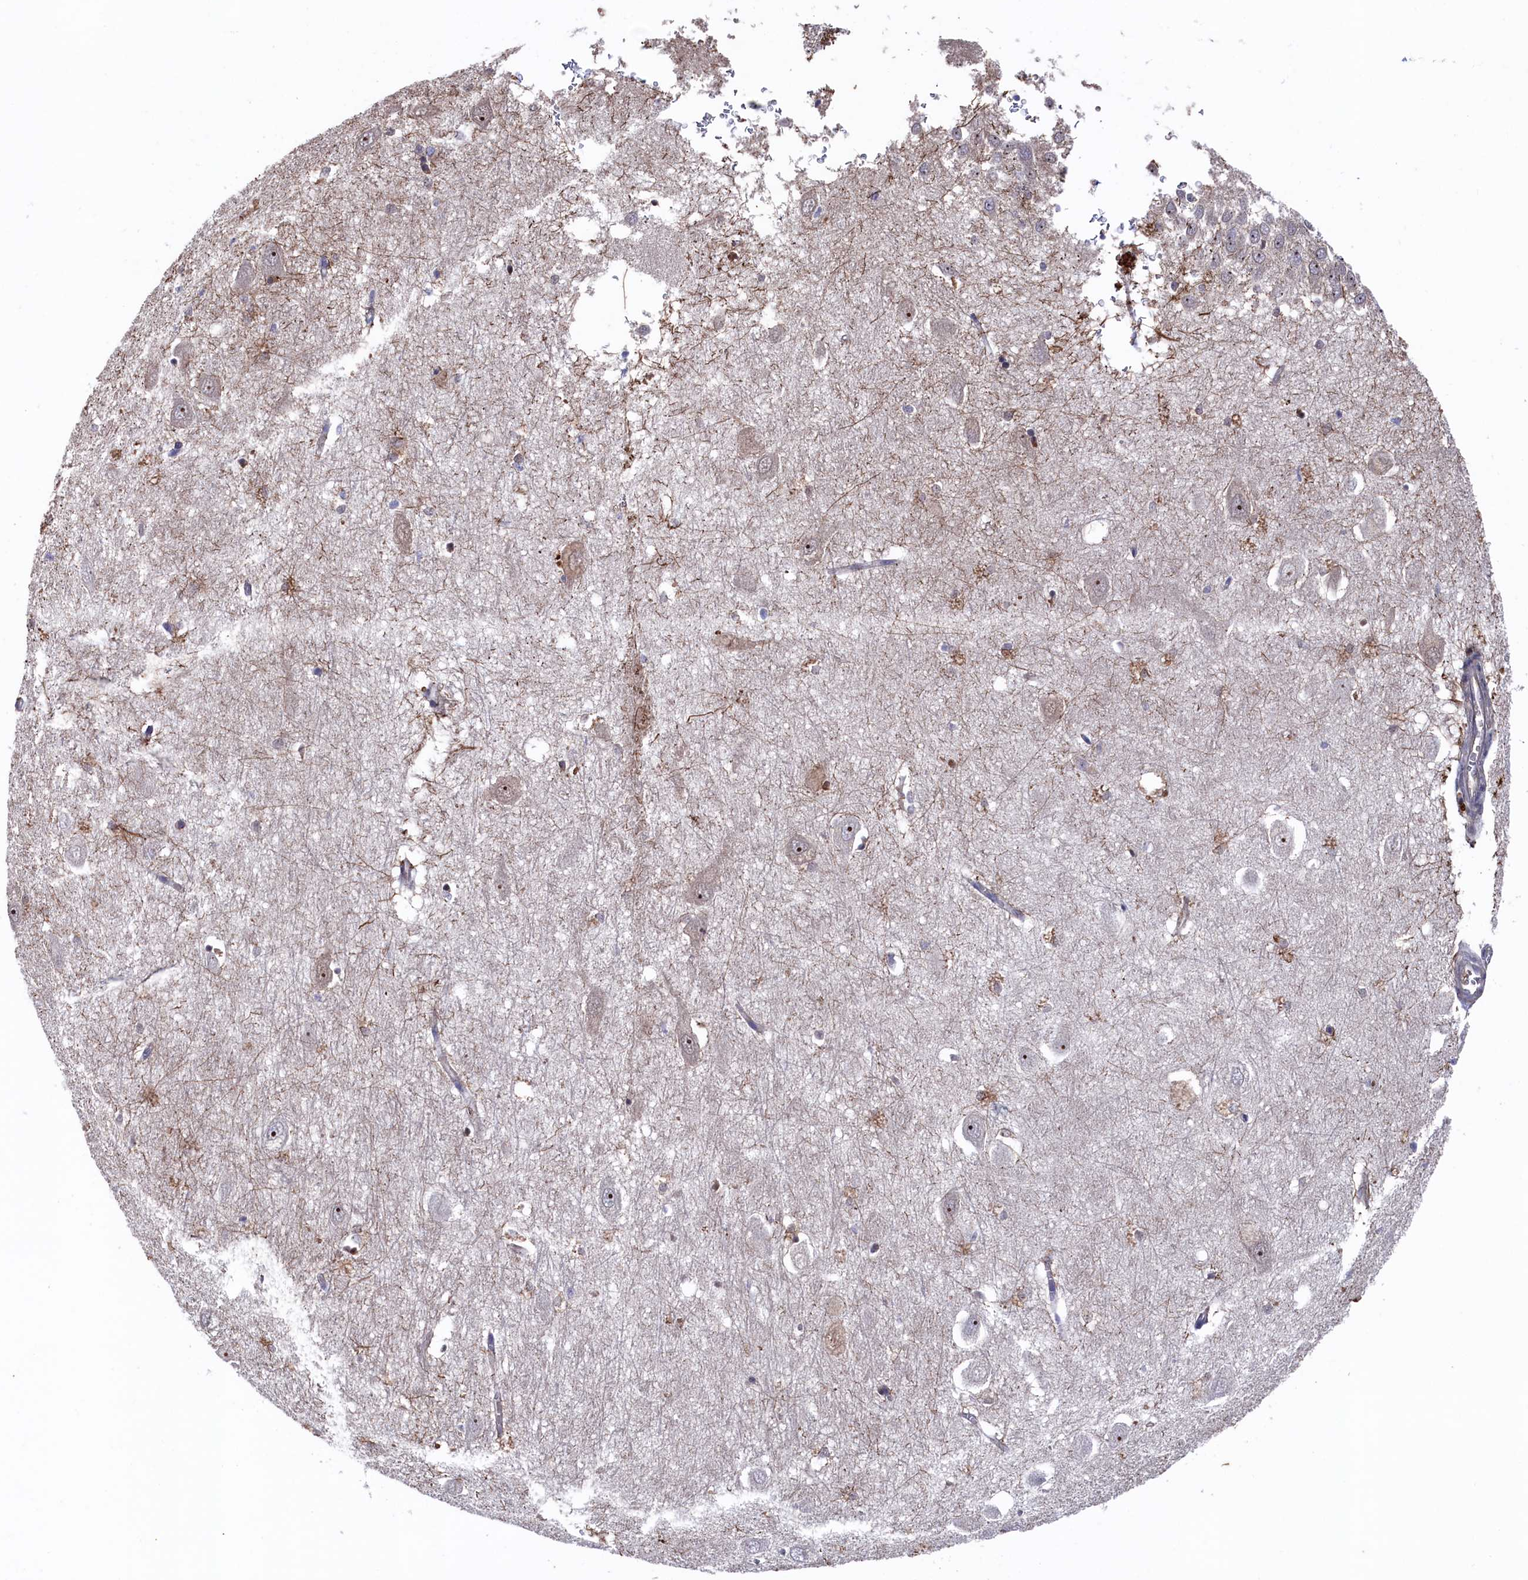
{"staining": {"intensity": "weak", "quantity": "<25%", "location": "cytoplasmic/membranous"}, "tissue": "hippocampus", "cell_type": "Glial cells", "image_type": "normal", "snomed": [{"axis": "morphology", "description": "Normal tissue, NOS"}, {"axis": "topography", "description": "Hippocampus"}], "caption": "Glial cells show no significant protein positivity in benign hippocampus. (Immunohistochemistry (ihc), brightfield microscopy, high magnification).", "gene": "RNH1", "patient": {"sex": "female", "age": 64}}